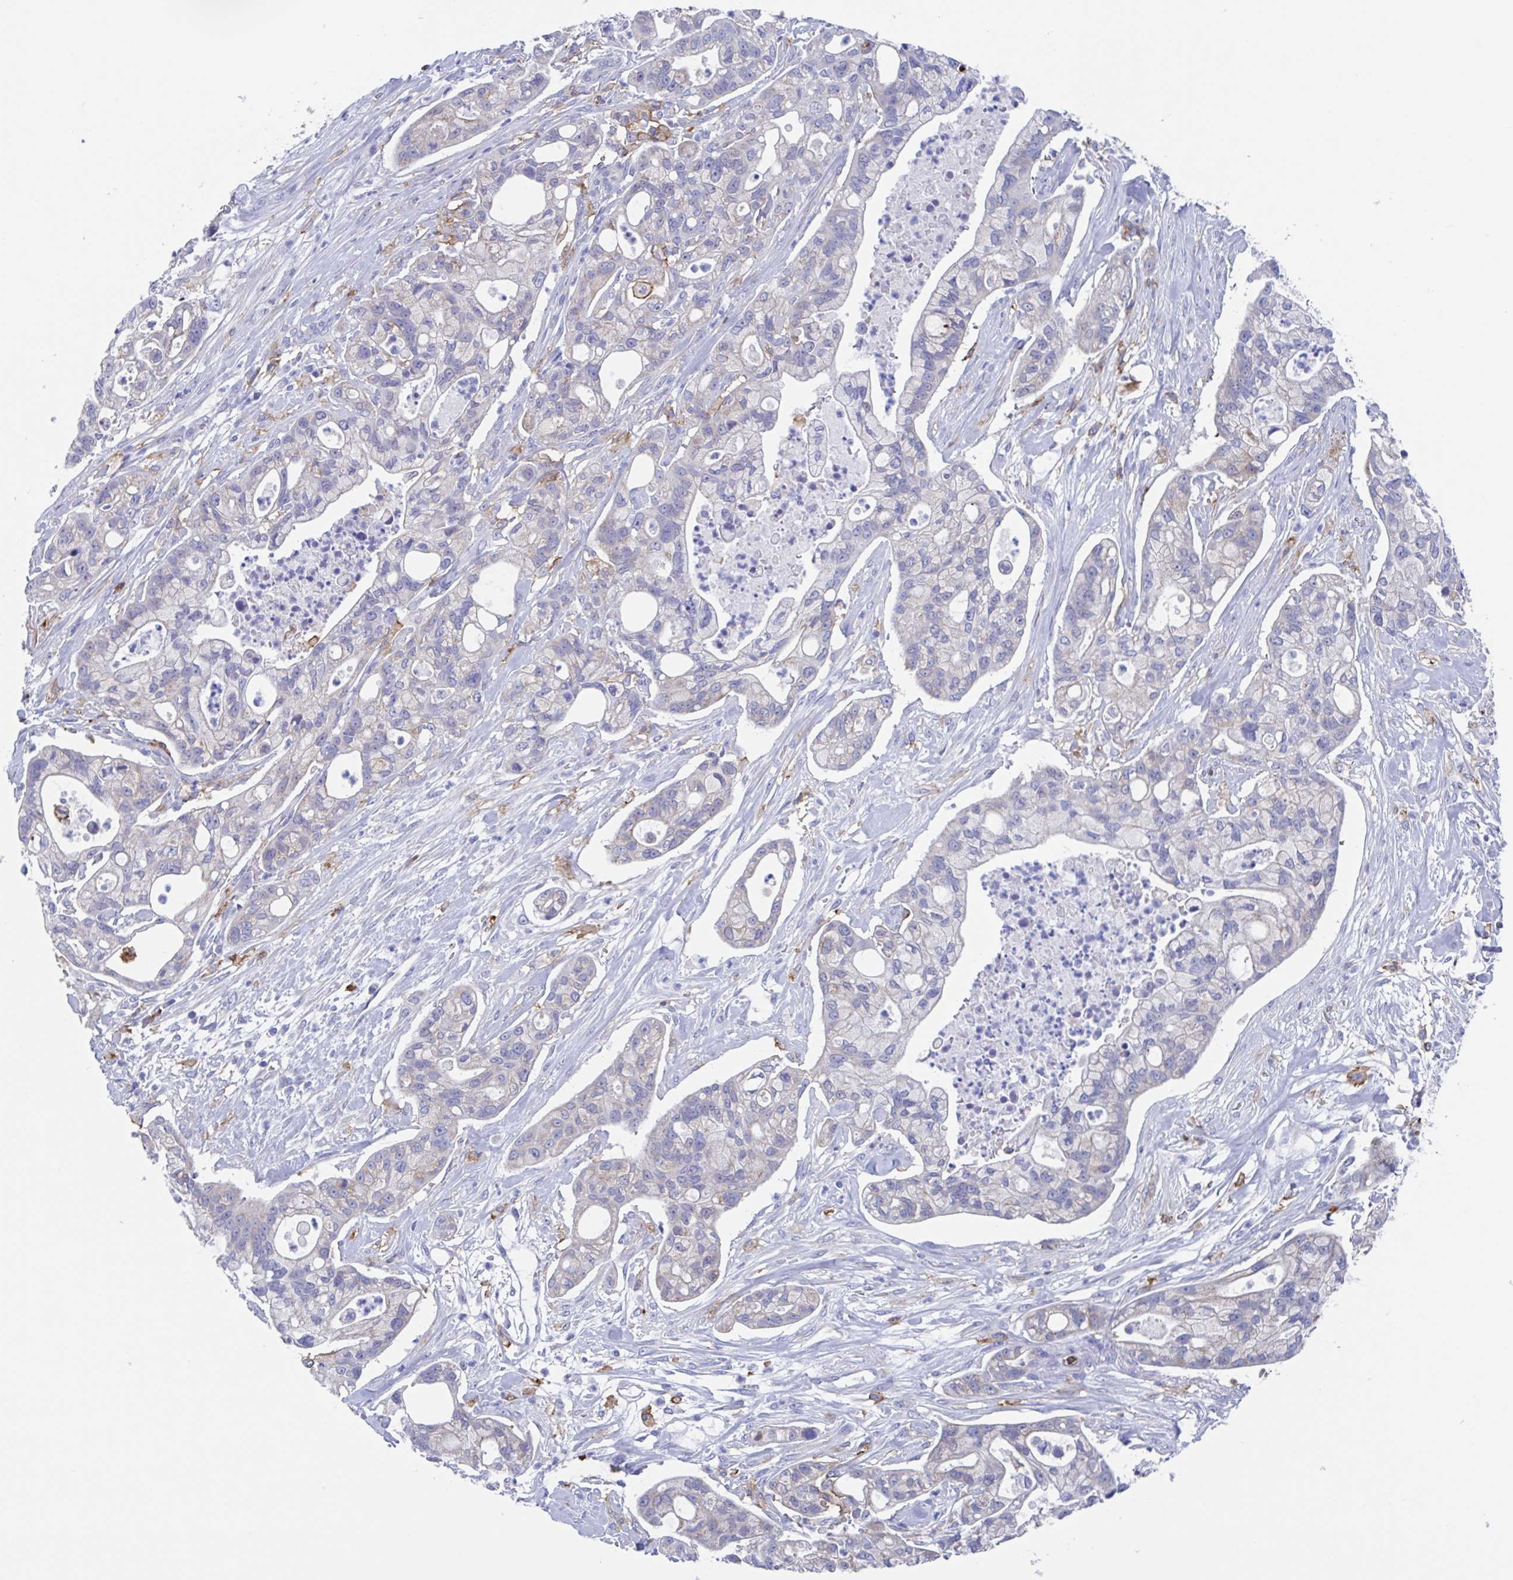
{"staining": {"intensity": "negative", "quantity": "none", "location": "none"}, "tissue": "pancreatic cancer", "cell_type": "Tumor cells", "image_type": "cancer", "snomed": [{"axis": "morphology", "description": "Adenocarcinoma, NOS"}, {"axis": "topography", "description": "Pancreas"}], "caption": "IHC image of neoplastic tissue: pancreatic cancer (adenocarcinoma) stained with DAB (3,3'-diaminobenzidine) displays no significant protein expression in tumor cells.", "gene": "FCGR3A", "patient": {"sex": "female", "age": 69}}